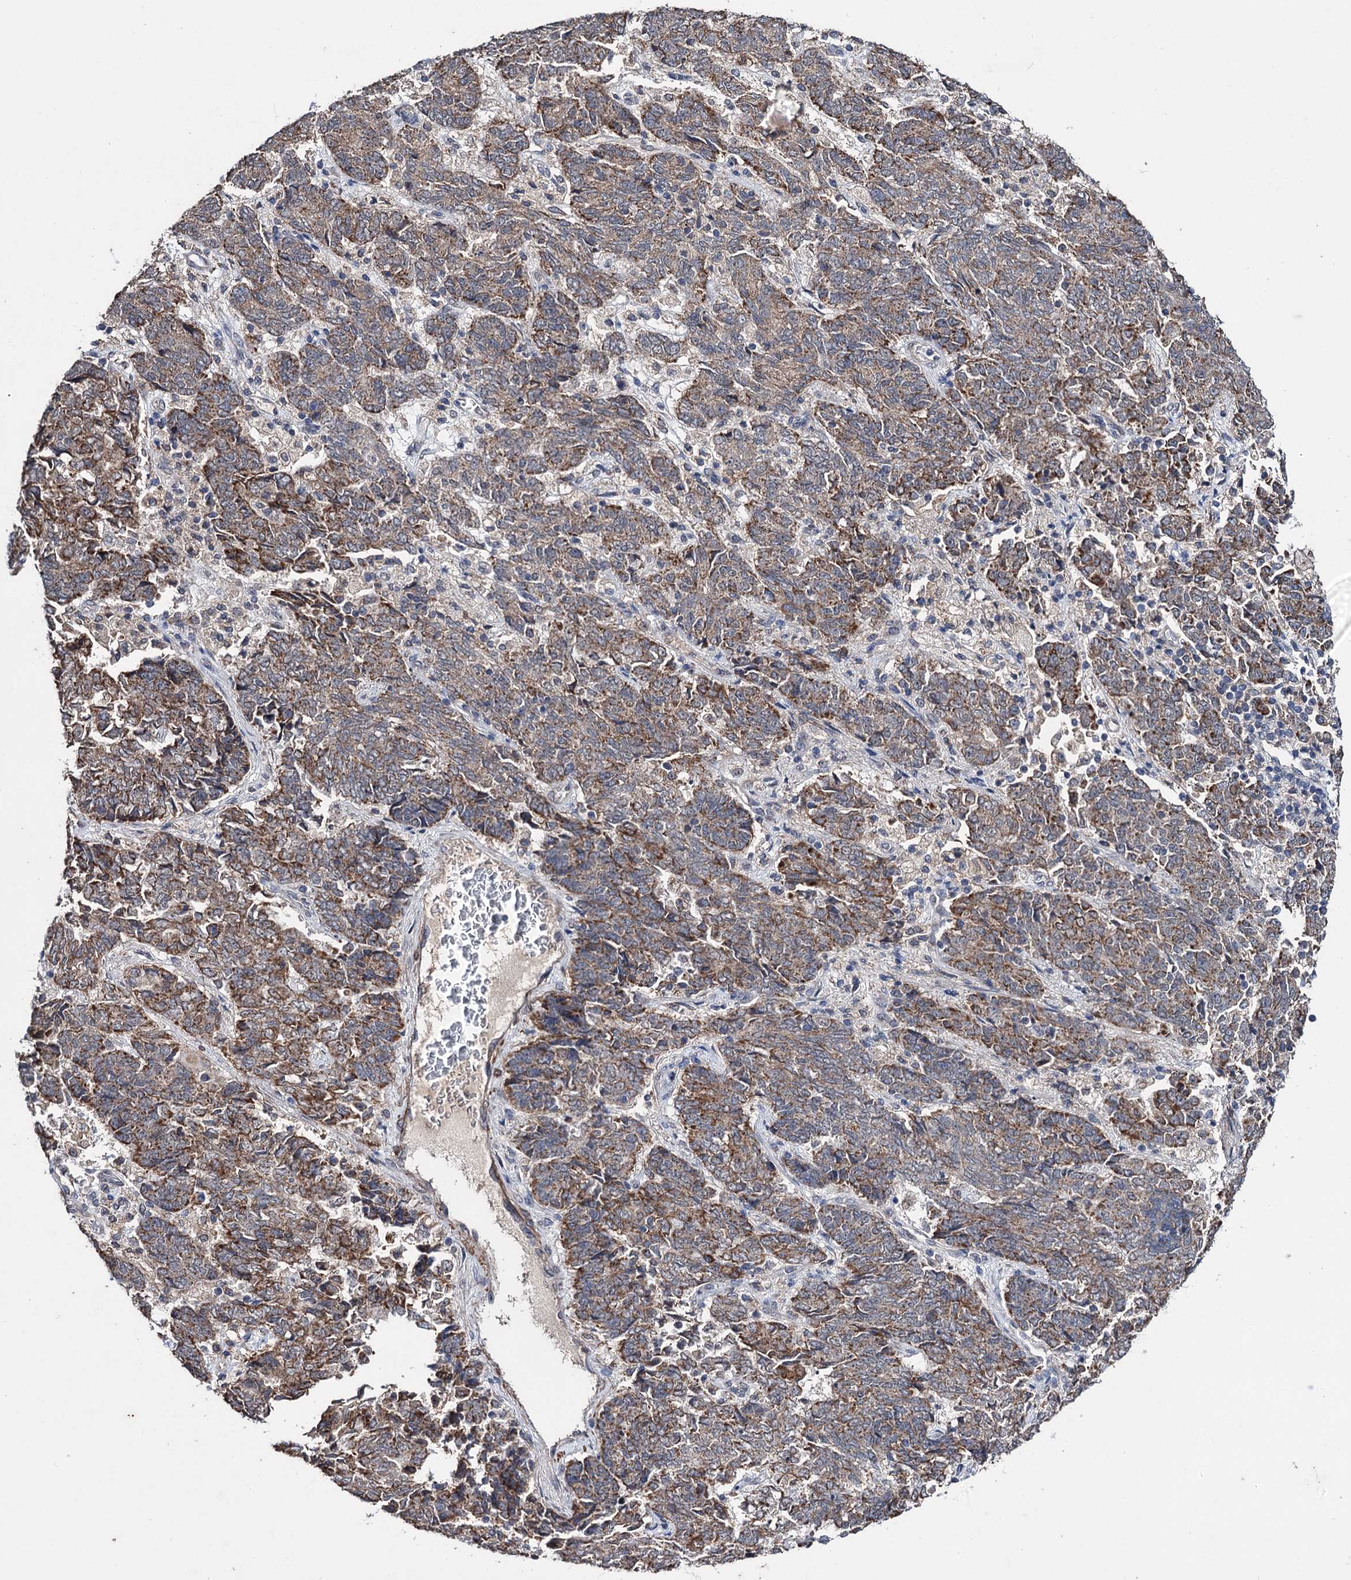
{"staining": {"intensity": "moderate", "quantity": ">75%", "location": "cytoplasmic/membranous"}, "tissue": "endometrial cancer", "cell_type": "Tumor cells", "image_type": "cancer", "snomed": [{"axis": "morphology", "description": "Adenocarcinoma, NOS"}, {"axis": "topography", "description": "Endometrium"}], "caption": "IHC of human endometrial cancer displays medium levels of moderate cytoplasmic/membranous staining in about >75% of tumor cells.", "gene": "CLPB", "patient": {"sex": "female", "age": 80}}